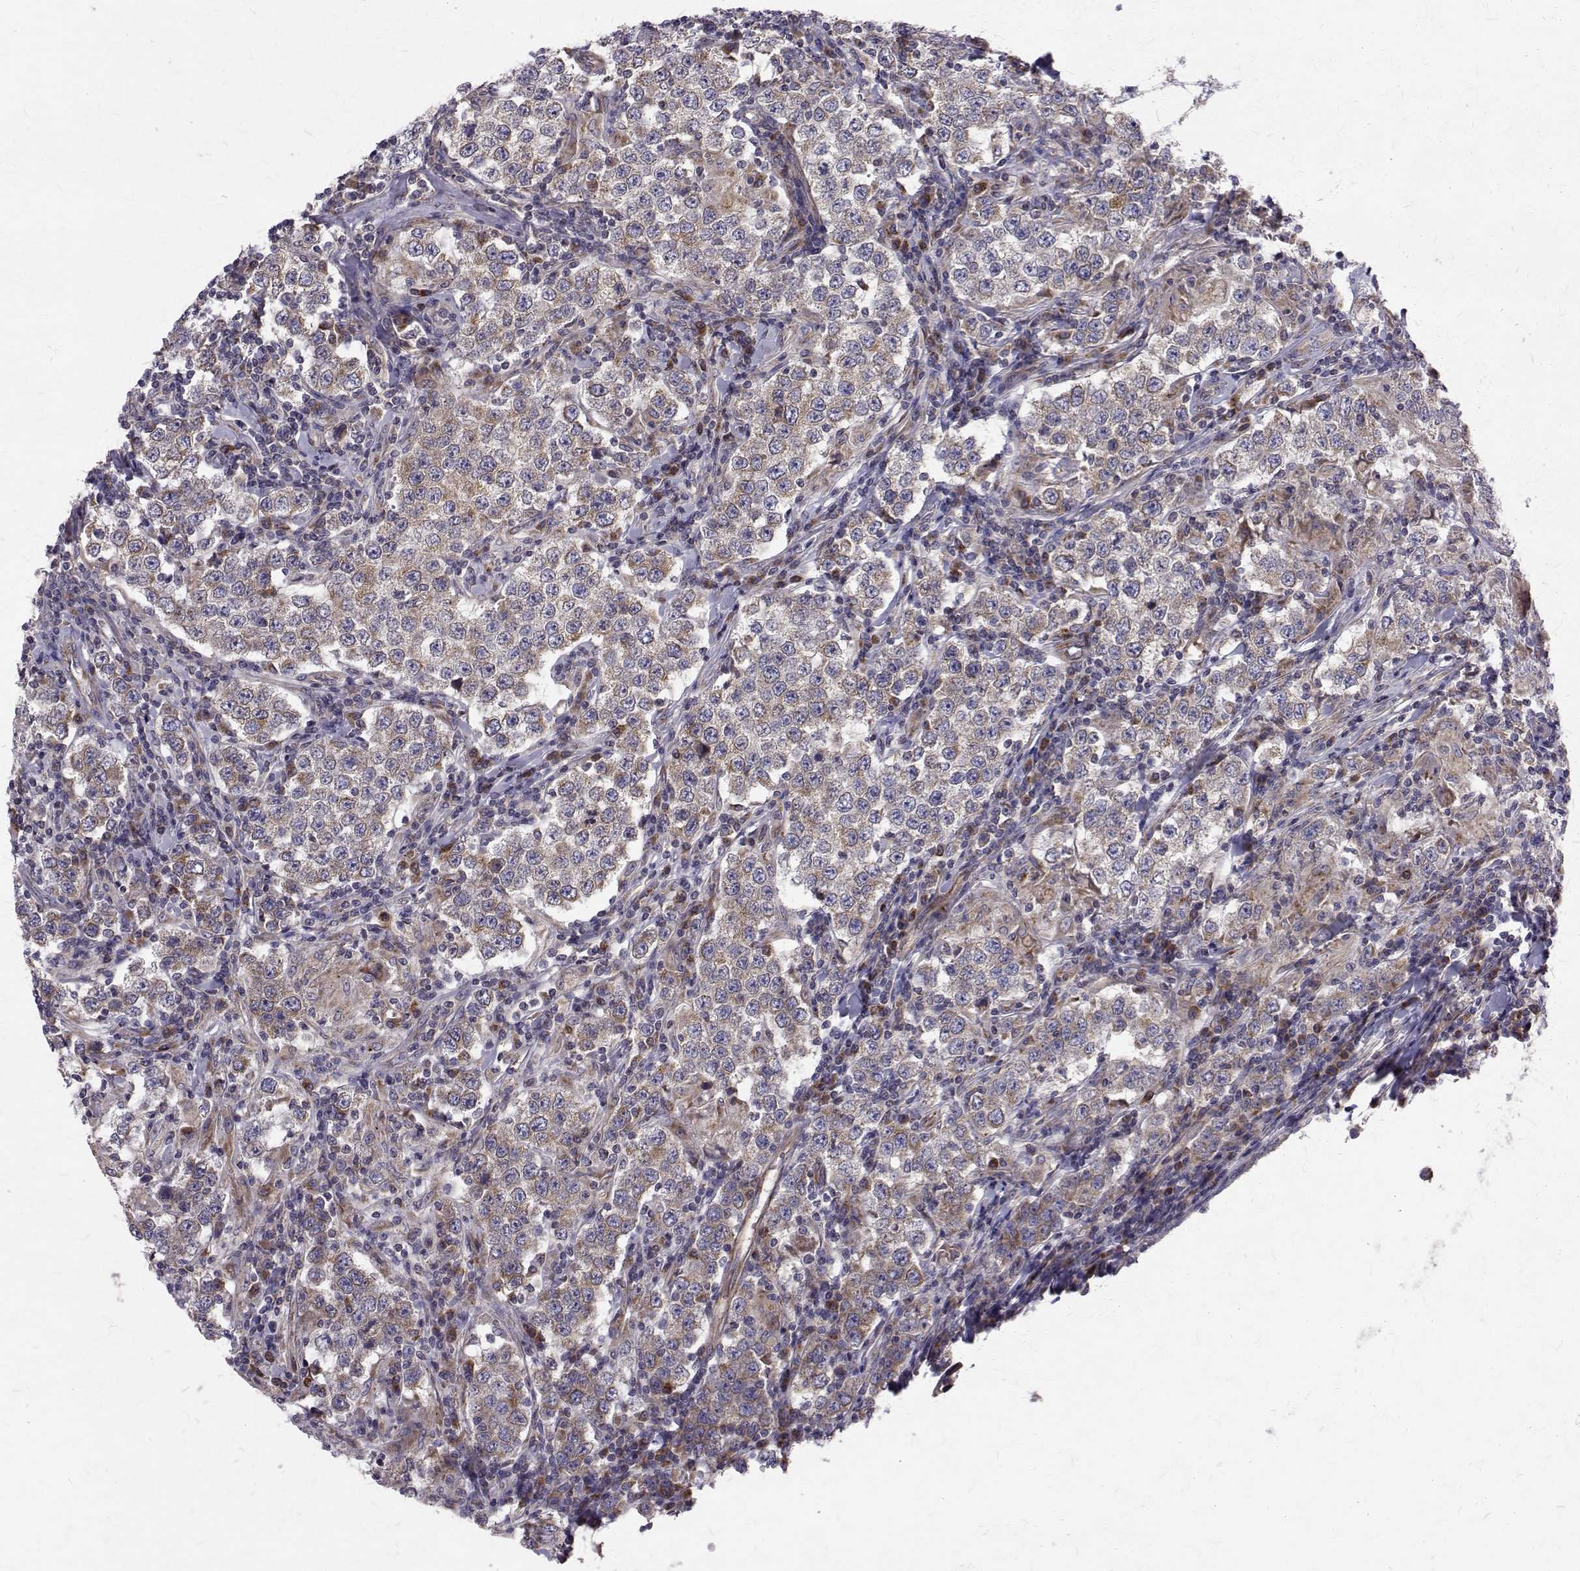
{"staining": {"intensity": "weak", "quantity": "<25%", "location": "cytoplasmic/membranous"}, "tissue": "testis cancer", "cell_type": "Tumor cells", "image_type": "cancer", "snomed": [{"axis": "morphology", "description": "Seminoma, NOS"}, {"axis": "morphology", "description": "Carcinoma, Embryonal, NOS"}, {"axis": "topography", "description": "Testis"}], "caption": "Immunohistochemistry (IHC) histopathology image of human testis cancer stained for a protein (brown), which shows no staining in tumor cells.", "gene": "ARFGAP1", "patient": {"sex": "male", "age": 41}}